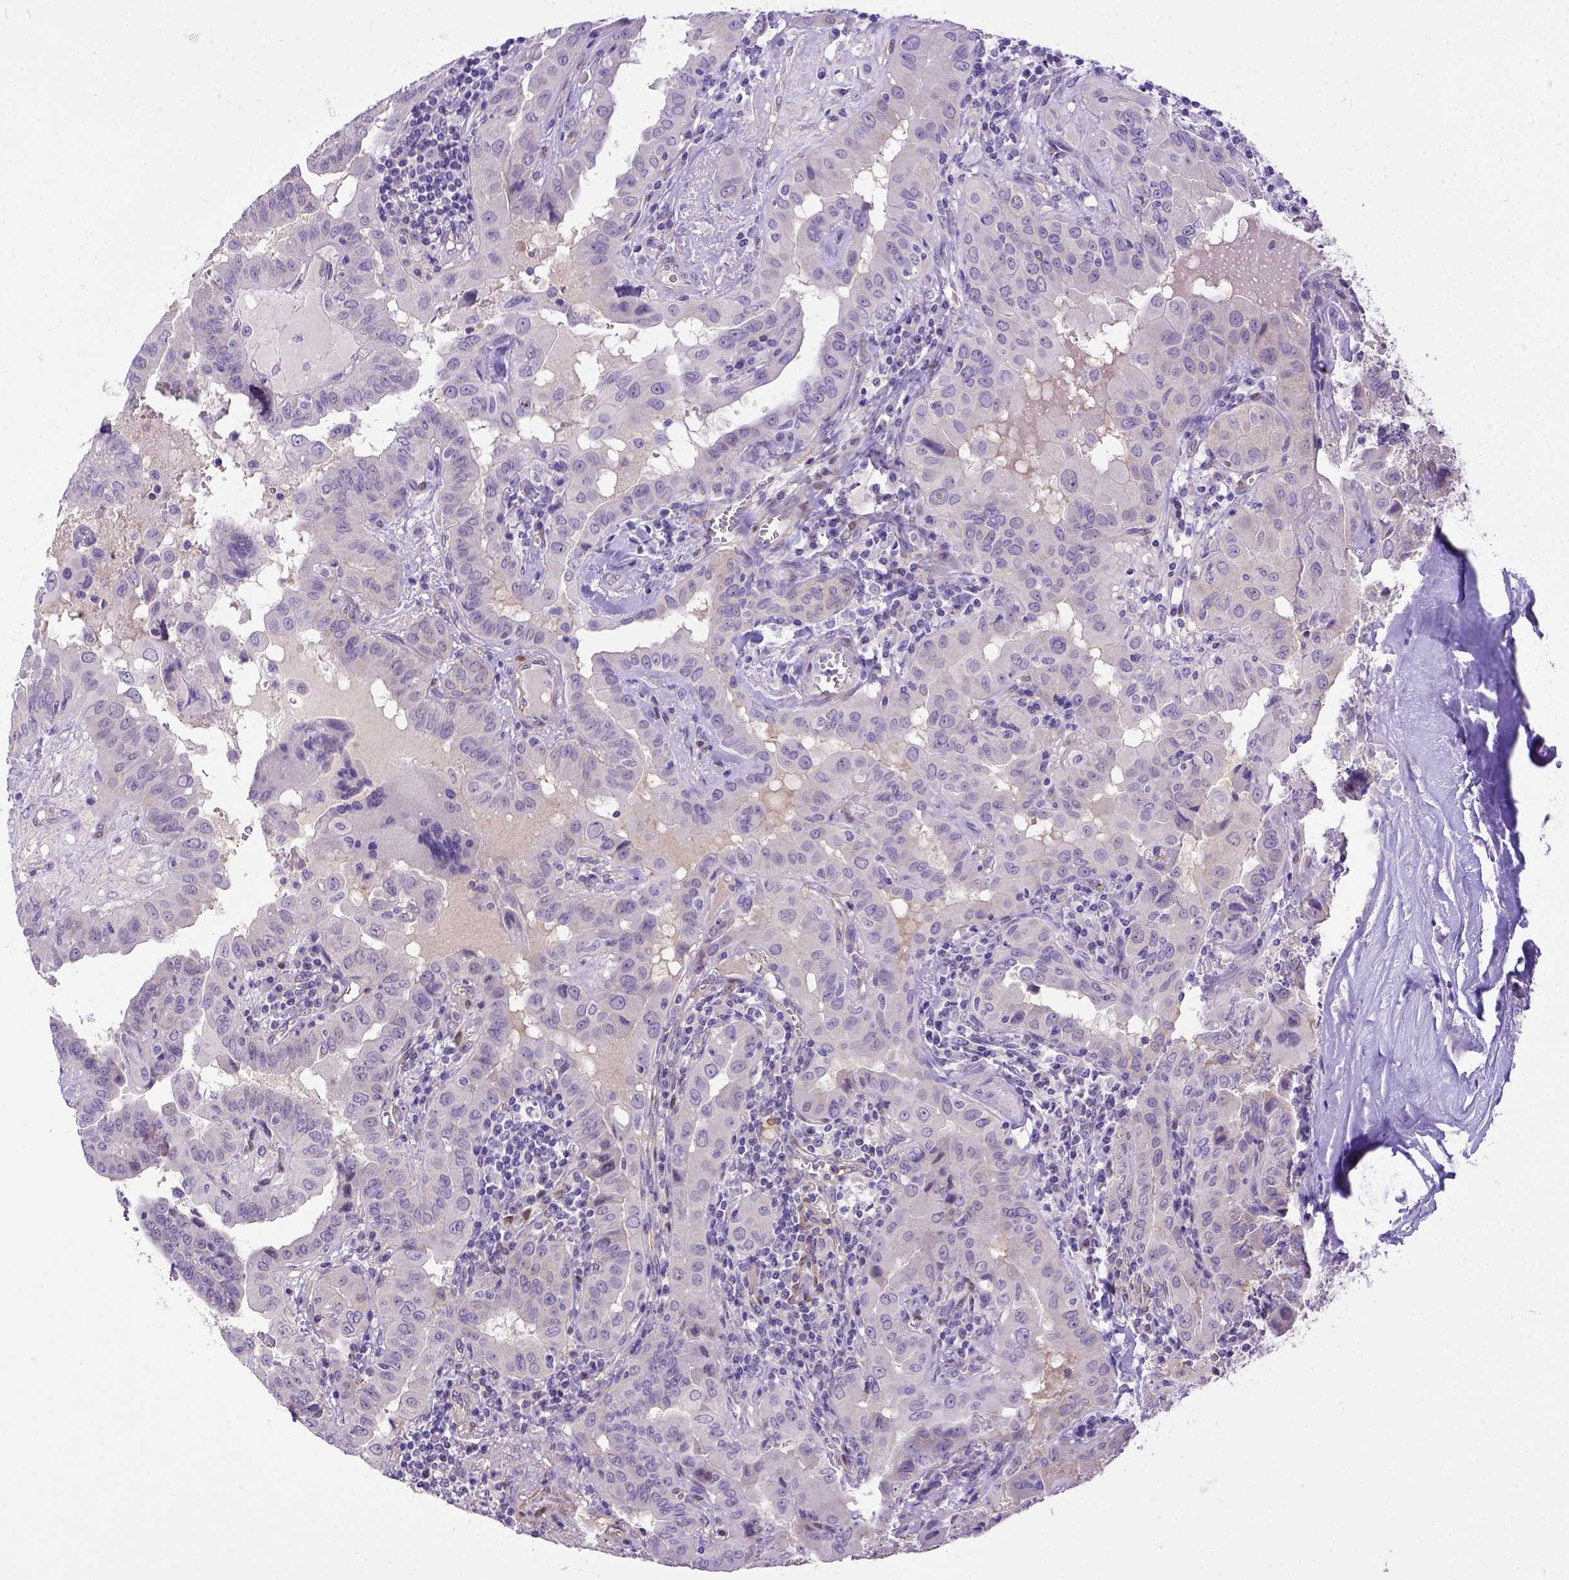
{"staining": {"intensity": "negative", "quantity": "none", "location": "none"}, "tissue": "thyroid cancer", "cell_type": "Tumor cells", "image_type": "cancer", "snomed": [{"axis": "morphology", "description": "Papillary adenocarcinoma, NOS"}, {"axis": "topography", "description": "Thyroid gland"}], "caption": "An image of thyroid cancer stained for a protein displays no brown staining in tumor cells. The staining is performed using DAB brown chromogen with nuclei counter-stained in using hematoxylin.", "gene": "BTN1A1", "patient": {"sex": "female", "age": 37}}